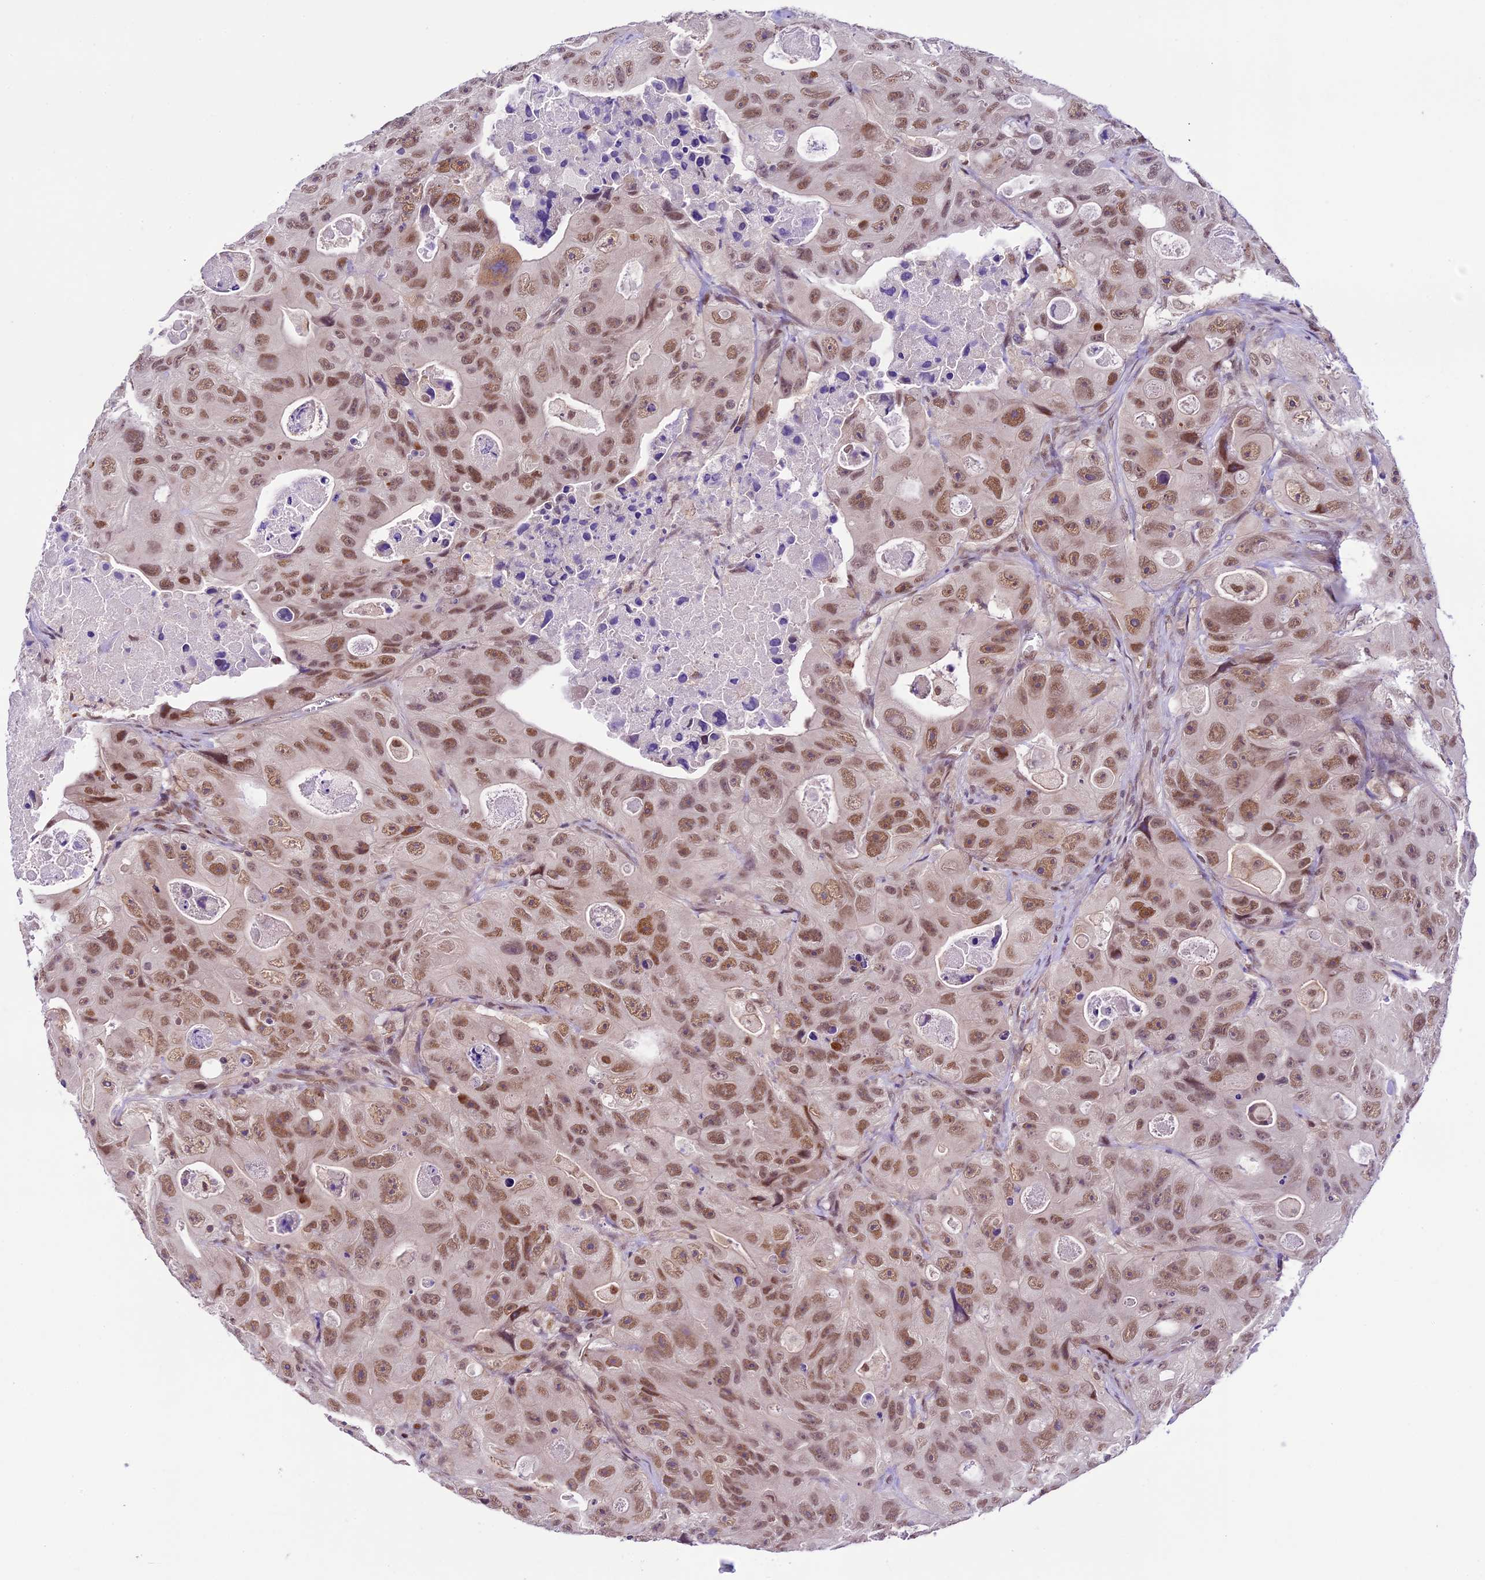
{"staining": {"intensity": "moderate", "quantity": ">75%", "location": "nuclear"}, "tissue": "colorectal cancer", "cell_type": "Tumor cells", "image_type": "cancer", "snomed": [{"axis": "morphology", "description": "Adenocarcinoma, NOS"}, {"axis": "topography", "description": "Colon"}], "caption": "IHC photomicrograph of adenocarcinoma (colorectal) stained for a protein (brown), which demonstrates medium levels of moderate nuclear staining in approximately >75% of tumor cells.", "gene": "SHKBP1", "patient": {"sex": "female", "age": 46}}